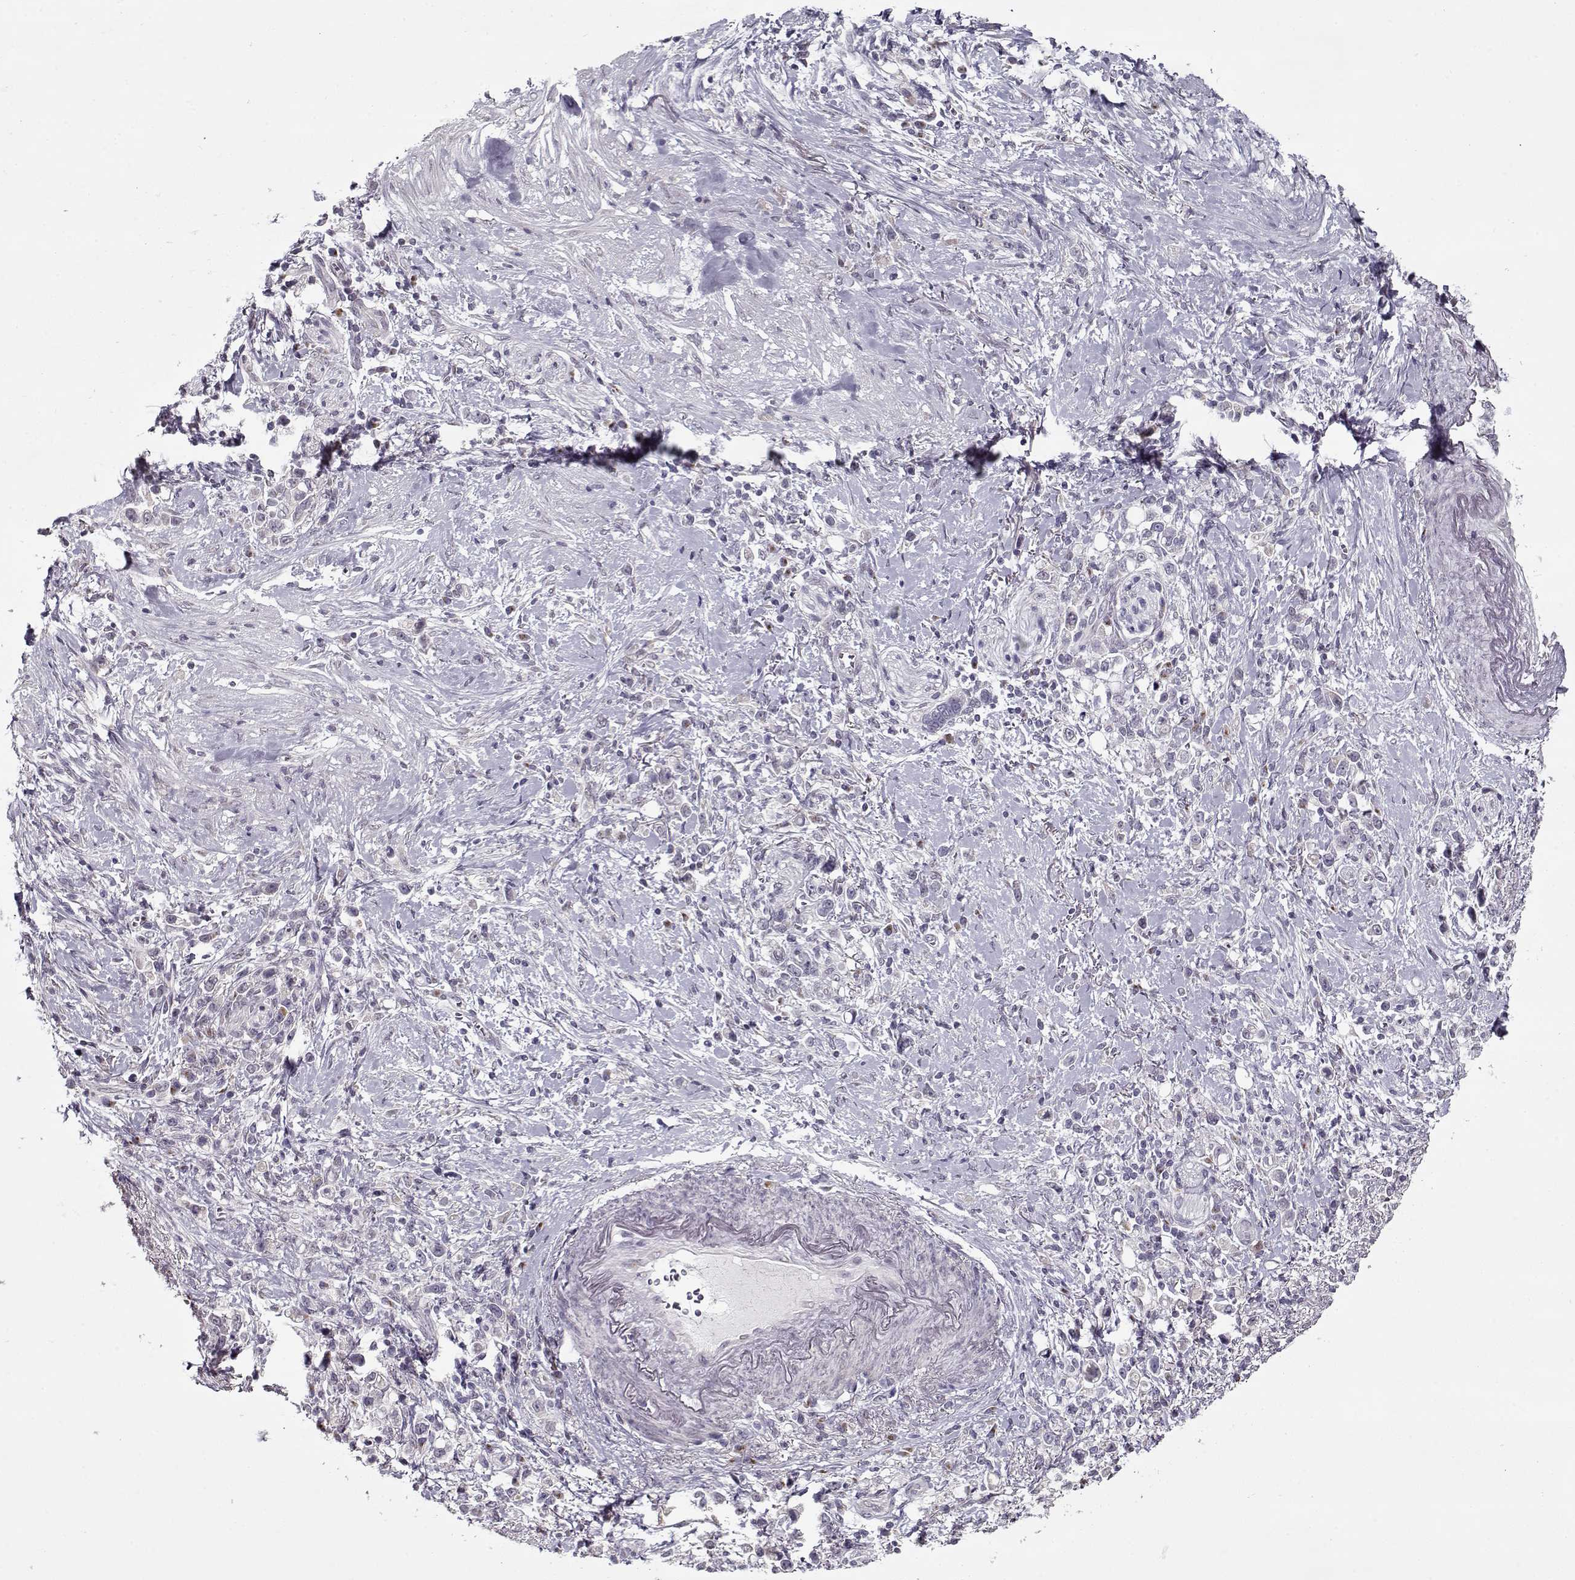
{"staining": {"intensity": "negative", "quantity": "none", "location": "none"}, "tissue": "stomach cancer", "cell_type": "Tumor cells", "image_type": "cancer", "snomed": [{"axis": "morphology", "description": "Adenocarcinoma, NOS"}, {"axis": "topography", "description": "Stomach"}], "caption": "Histopathology image shows no protein positivity in tumor cells of adenocarcinoma (stomach) tissue.", "gene": "SEC16B", "patient": {"sex": "male", "age": 63}}